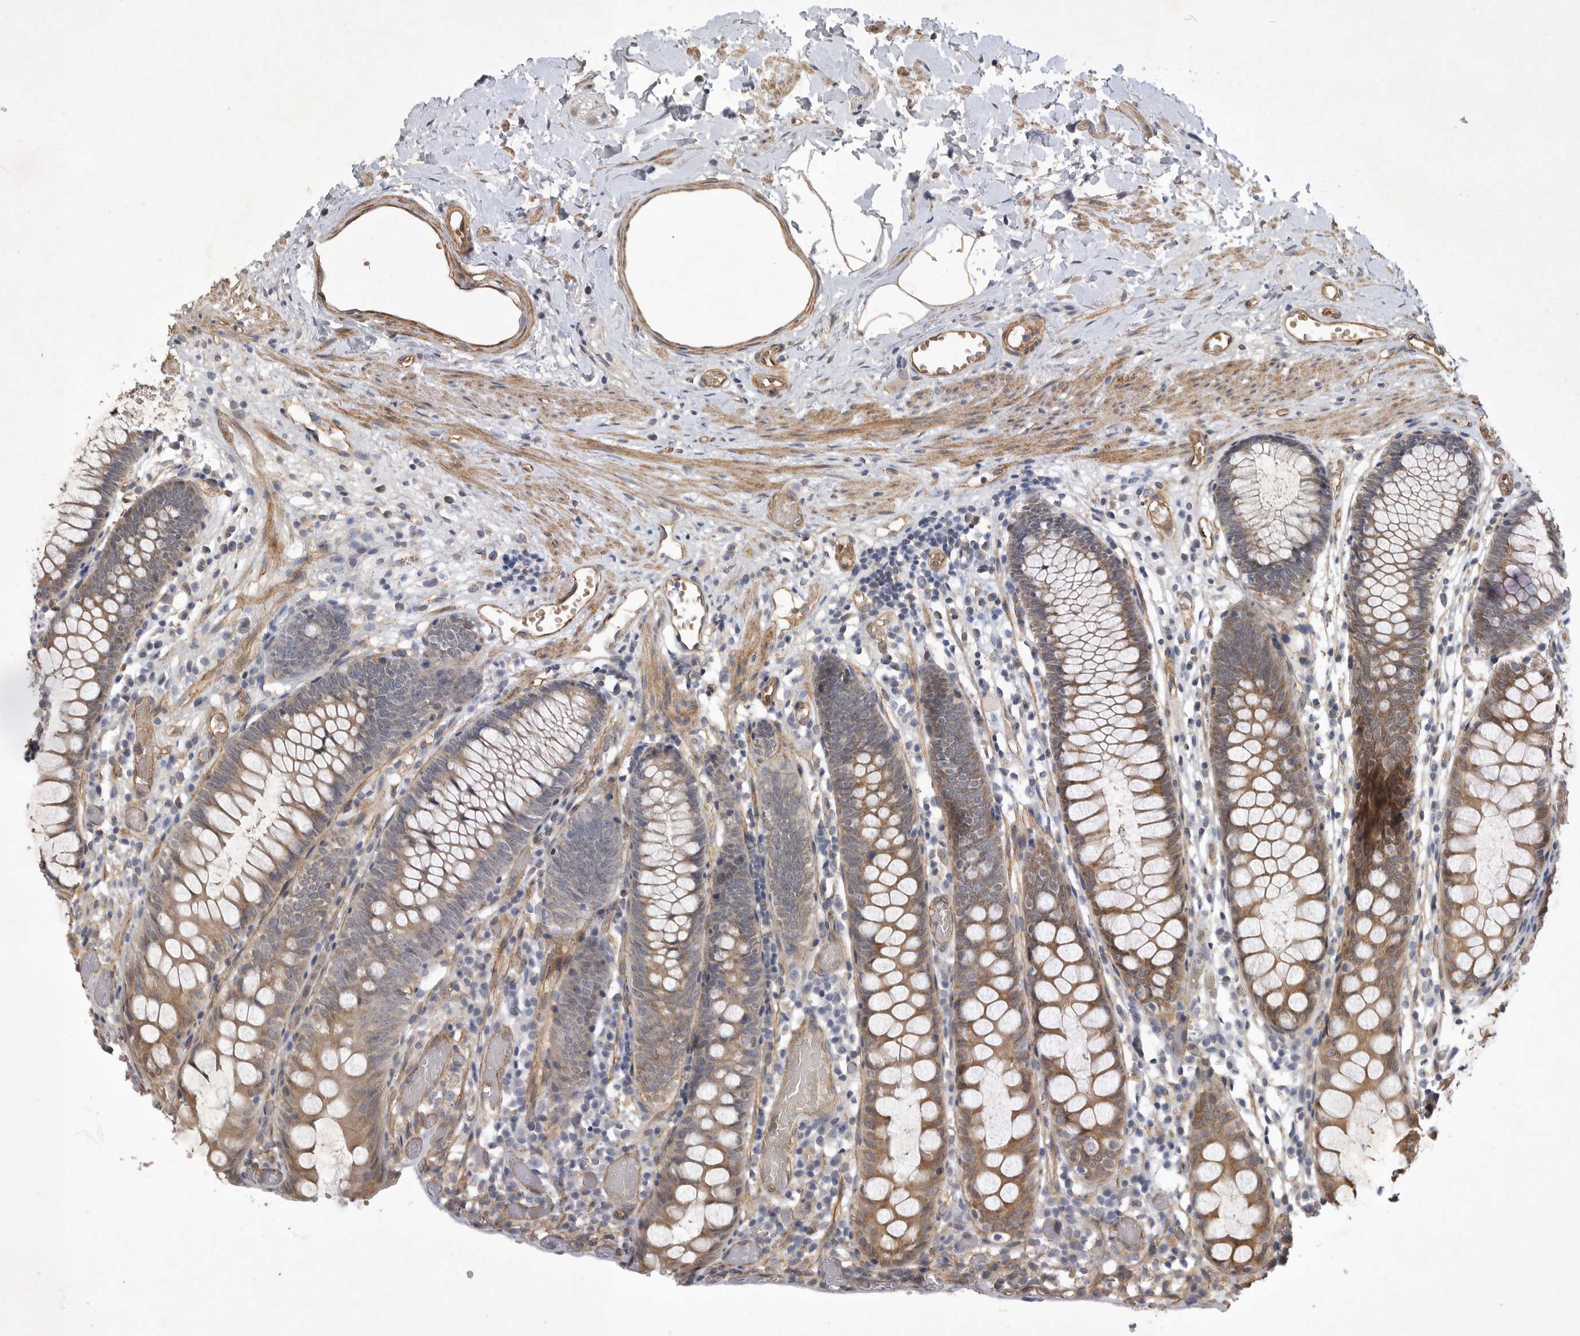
{"staining": {"intensity": "strong", "quantity": ">75%", "location": "cytoplasmic/membranous"}, "tissue": "colon", "cell_type": "Endothelial cells", "image_type": "normal", "snomed": [{"axis": "morphology", "description": "Normal tissue, NOS"}, {"axis": "topography", "description": "Colon"}], "caption": "A photomicrograph of colon stained for a protein reveals strong cytoplasmic/membranous brown staining in endothelial cells.", "gene": "ANKFY1", "patient": {"sex": "male", "age": 14}}